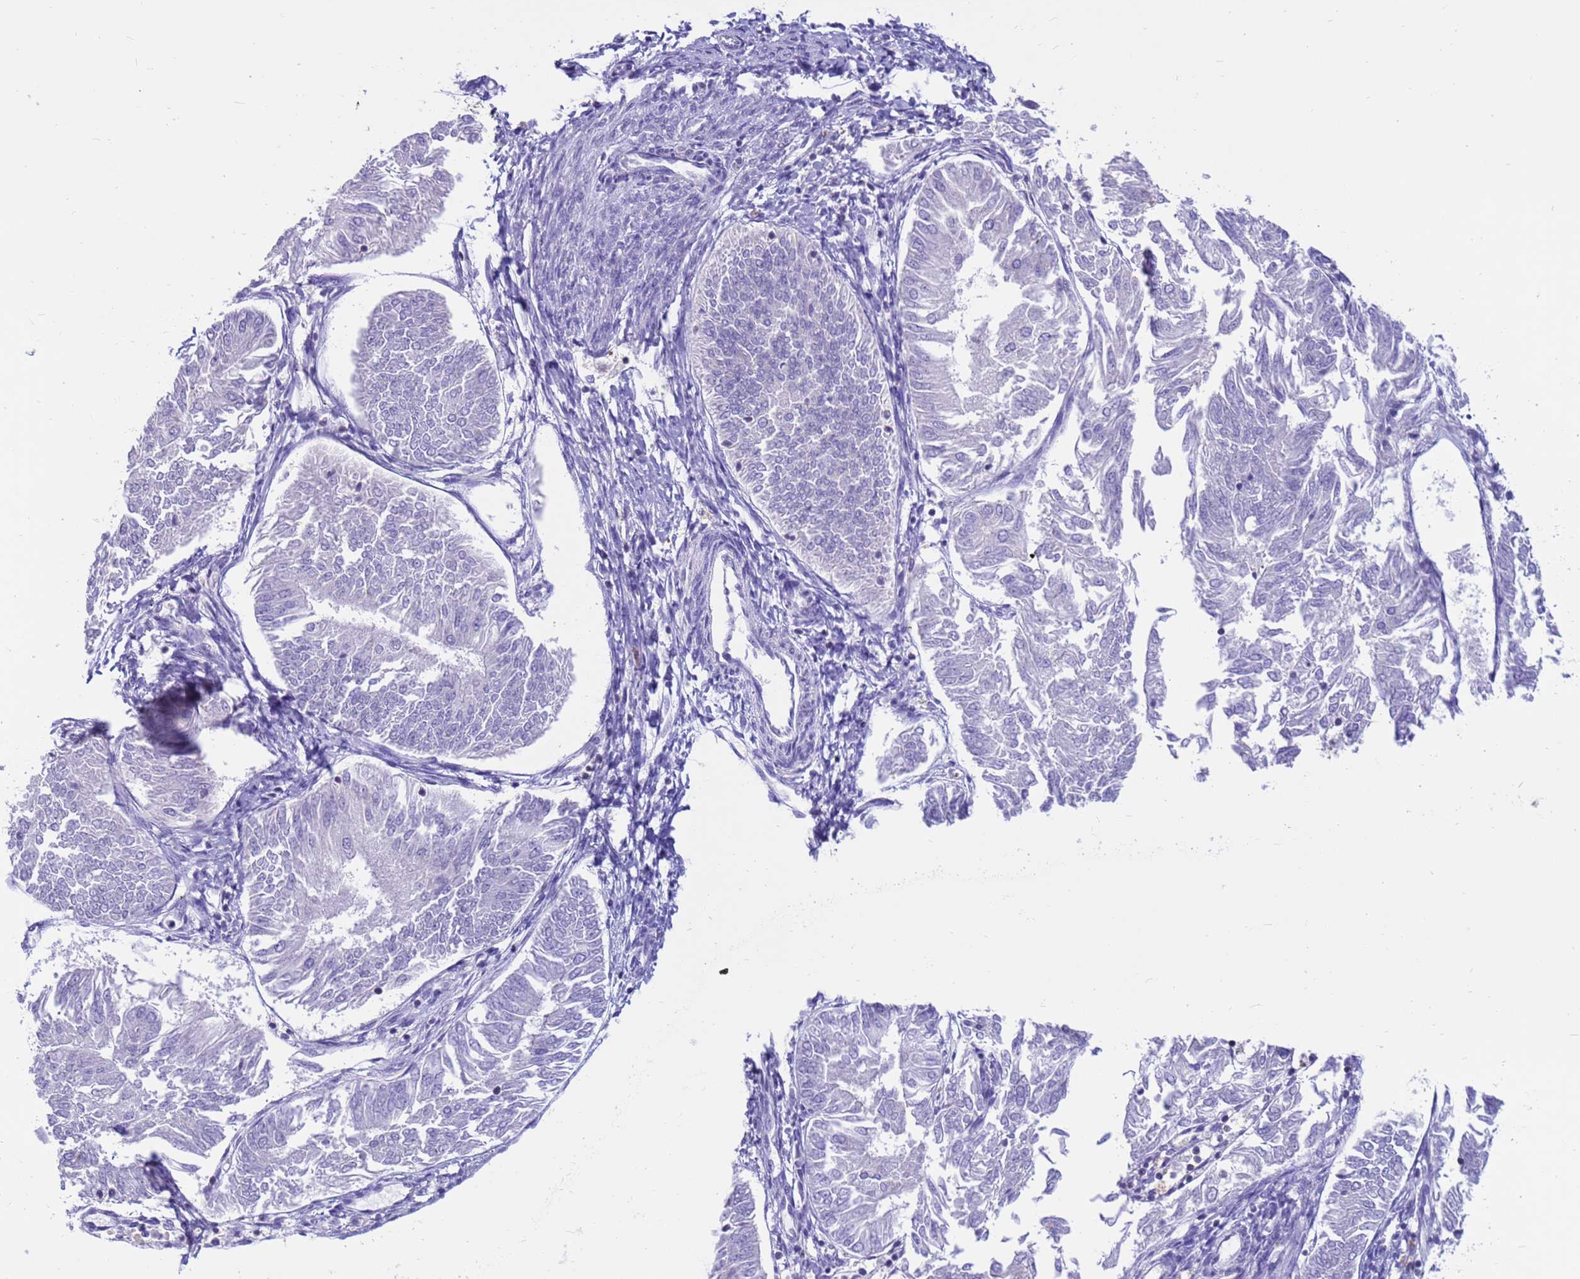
{"staining": {"intensity": "negative", "quantity": "none", "location": "none"}, "tissue": "endometrial cancer", "cell_type": "Tumor cells", "image_type": "cancer", "snomed": [{"axis": "morphology", "description": "Adenocarcinoma, NOS"}, {"axis": "topography", "description": "Endometrium"}], "caption": "Image shows no protein staining in tumor cells of endometrial cancer (adenocarcinoma) tissue.", "gene": "PDE10A", "patient": {"sex": "female", "age": 58}}